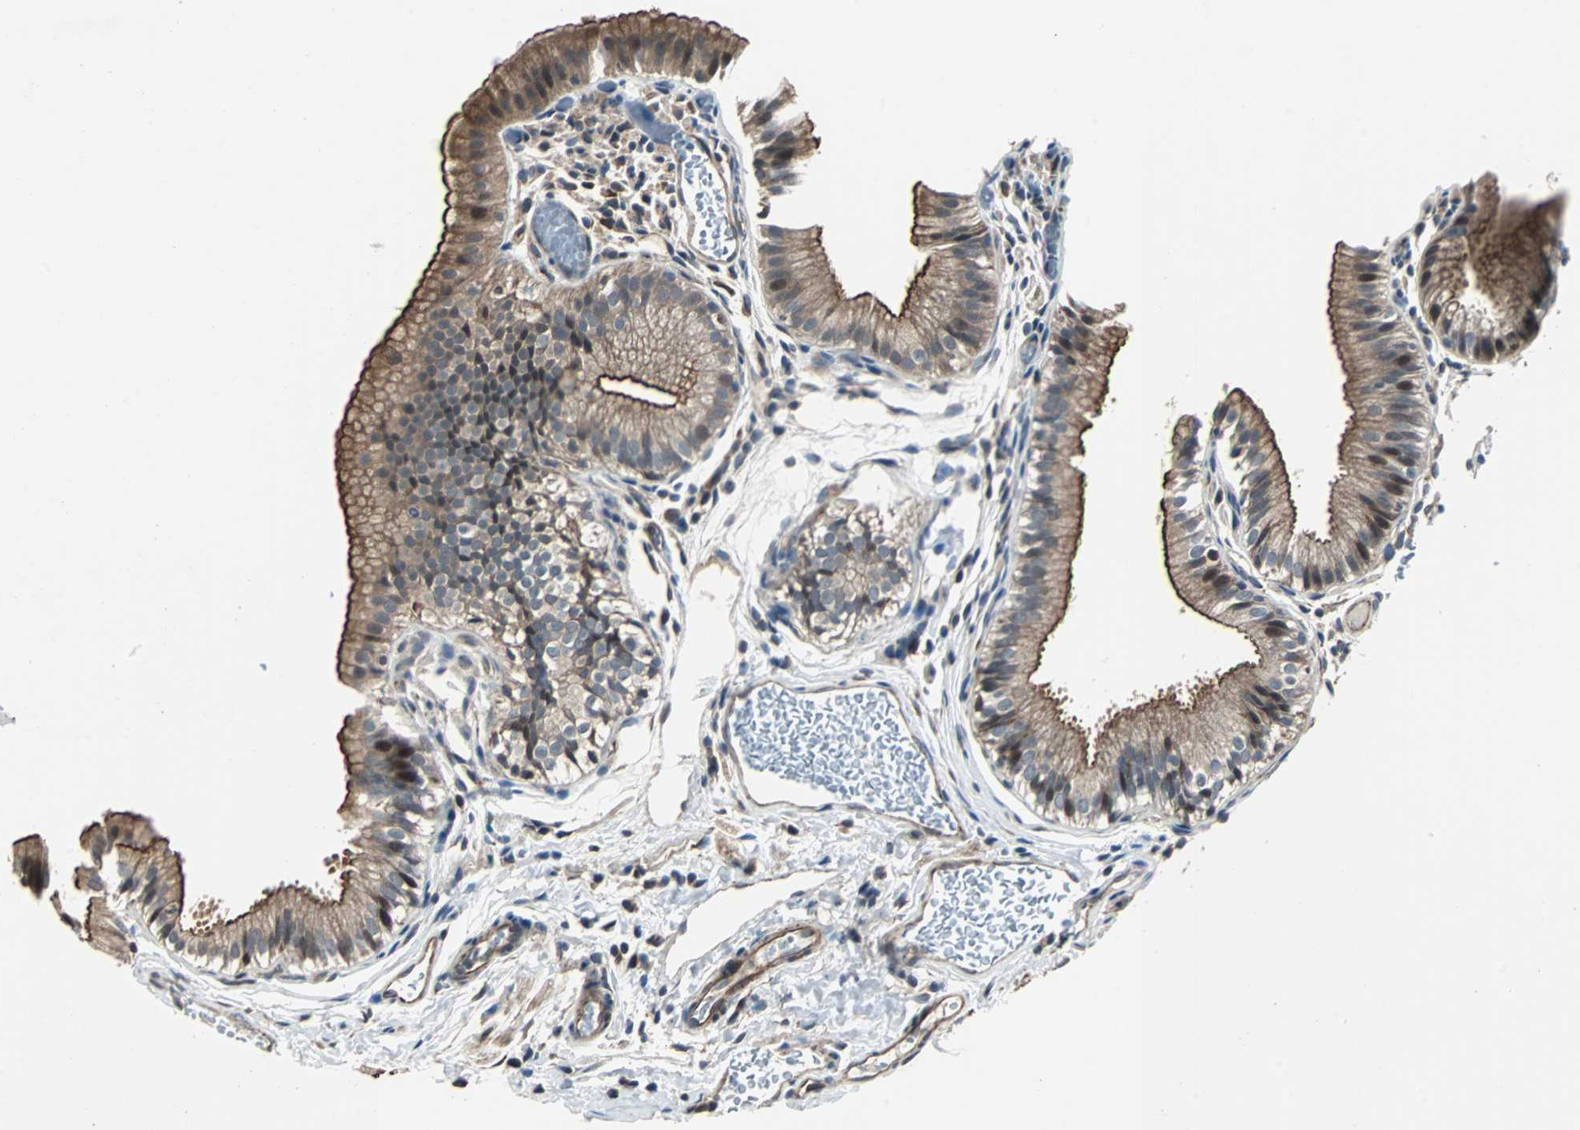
{"staining": {"intensity": "moderate", "quantity": ">75%", "location": "cytoplasmic/membranous"}, "tissue": "gallbladder", "cell_type": "Glandular cells", "image_type": "normal", "snomed": [{"axis": "morphology", "description": "Normal tissue, NOS"}, {"axis": "topography", "description": "Gallbladder"}], "caption": "A histopathology image of gallbladder stained for a protein displays moderate cytoplasmic/membranous brown staining in glandular cells. (IHC, brightfield microscopy, high magnification).", "gene": "CHP1", "patient": {"sex": "female", "age": 26}}